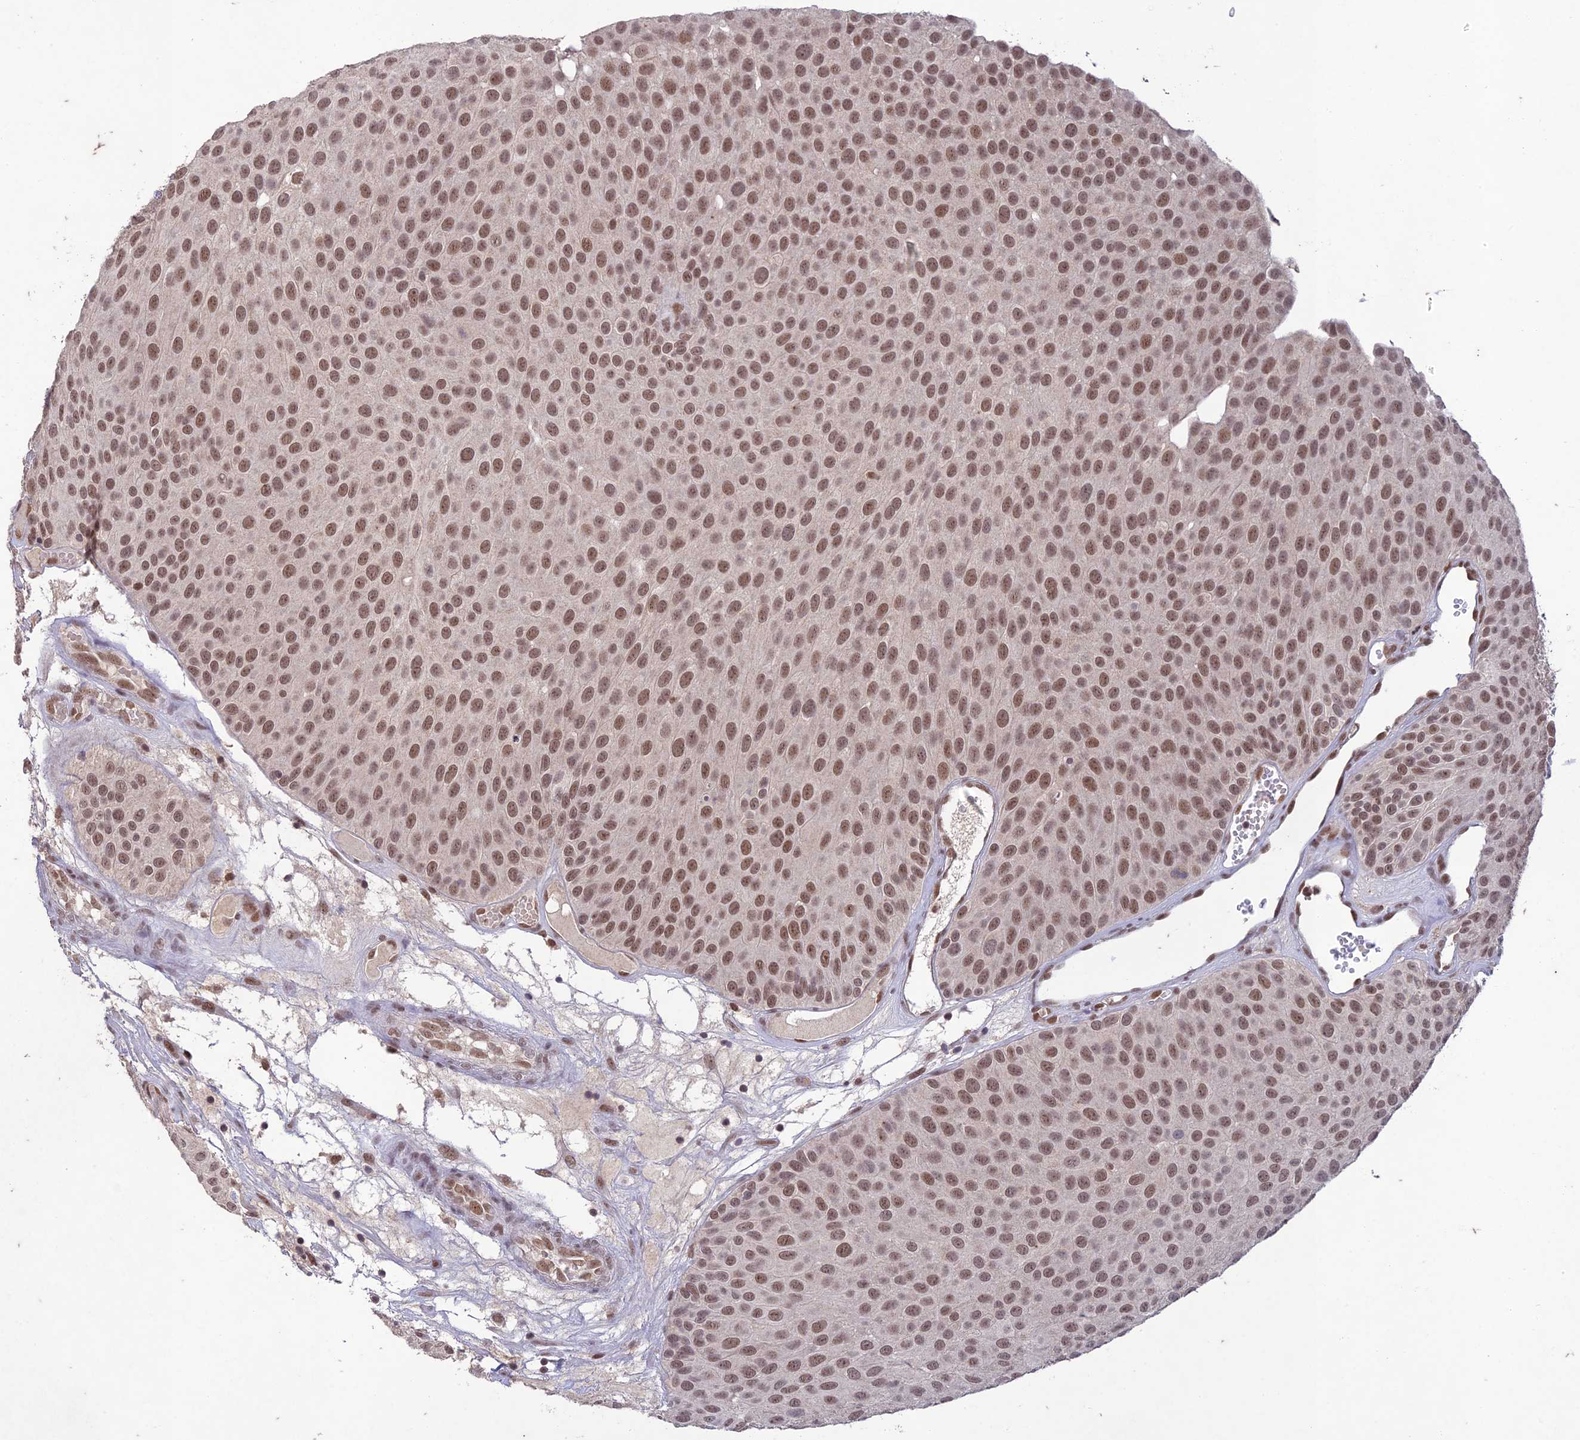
{"staining": {"intensity": "moderate", "quantity": ">75%", "location": "nuclear"}, "tissue": "urothelial cancer", "cell_type": "Tumor cells", "image_type": "cancer", "snomed": [{"axis": "morphology", "description": "Urothelial carcinoma, Low grade"}, {"axis": "topography", "description": "Urinary bladder"}], "caption": "Protein expression analysis of human low-grade urothelial carcinoma reveals moderate nuclear staining in about >75% of tumor cells.", "gene": "POP4", "patient": {"sex": "male", "age": 89}}